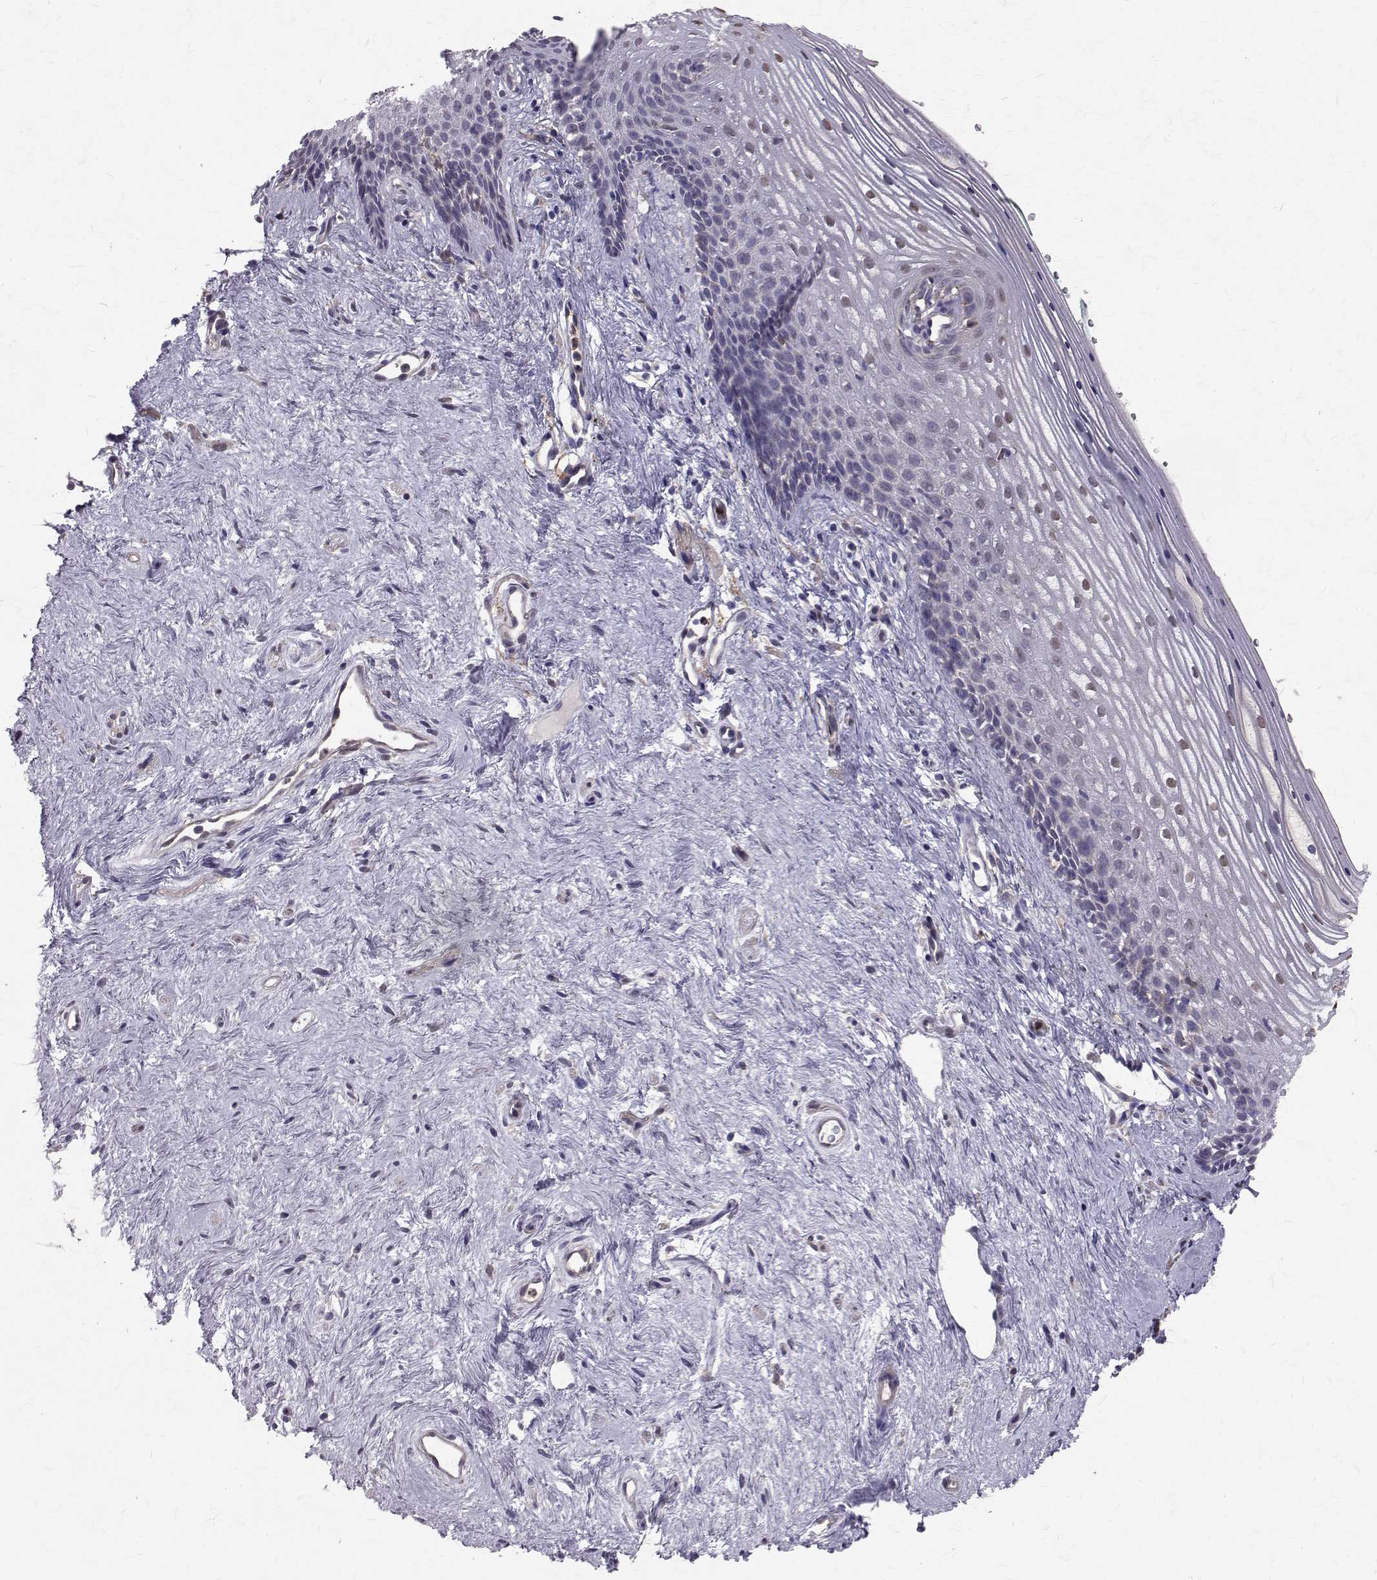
{"staining": {"intensity": "moderate", "quantity": "<25%", "location": "nuclear"}, "tissue": "vagina", "cell_type": "Squamous epithelial cells", "image_type": "normal", "snomed": [{"axis": "morphology", "description": "Normal tissue, NOS"}, {"axis": "topography", "description": "Vagina"}], "caption": "Immunohistochemistry (IHC) staining of benign vagina, which displays low levels of moderate nuclear staining in approximately <25% of squamous epithelial cells indicating moderate nuclear protein staining. The staining was performed using DAB (brown) for protein detection and nuclei were counterstained in hematoxylin (blue).", "gene": "CCDC89", "patient": {"sex": "female", "age": 42}}